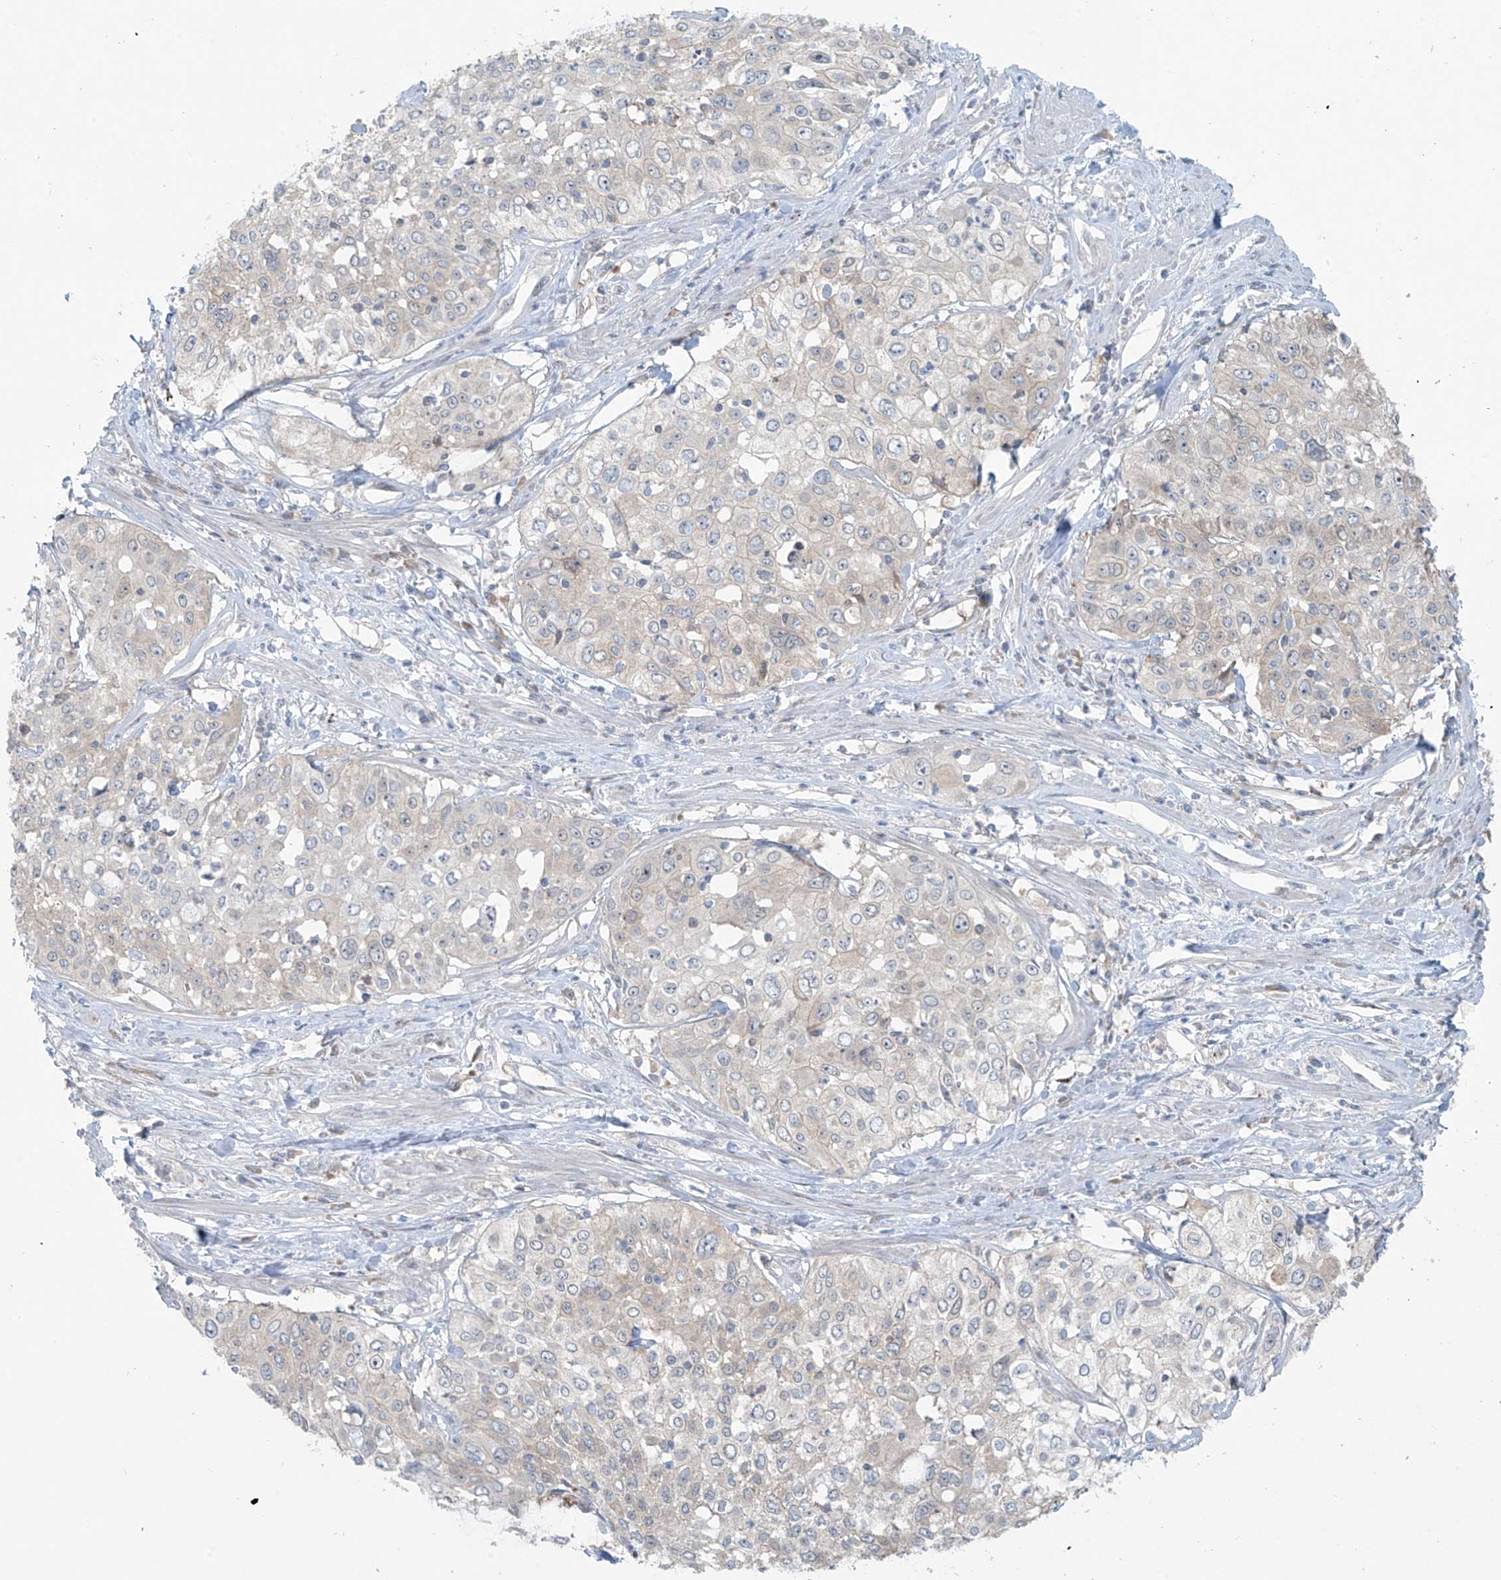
{"staining": {"intensity": "negative", "quantity": "none", "location": "none"}, "tissue": "cervical cancer", "cell_type": "Tumor cells", "image_type": "cancer", "snomed": [{"axis": "morphology", "description": "Squamous cell carcinoma, NOS"}, {"axis": "topography", "description": "Cervix"}], "caption": "High power microscopy photomicrograph of an immunohistochemistry (IHC) photomicrograph of cervical cancer (squamous cell carcinoma), revealing no significant positivity in tumor cells.", "gene": "PPAT", "patient": {"sex": "female", "age": 31}}